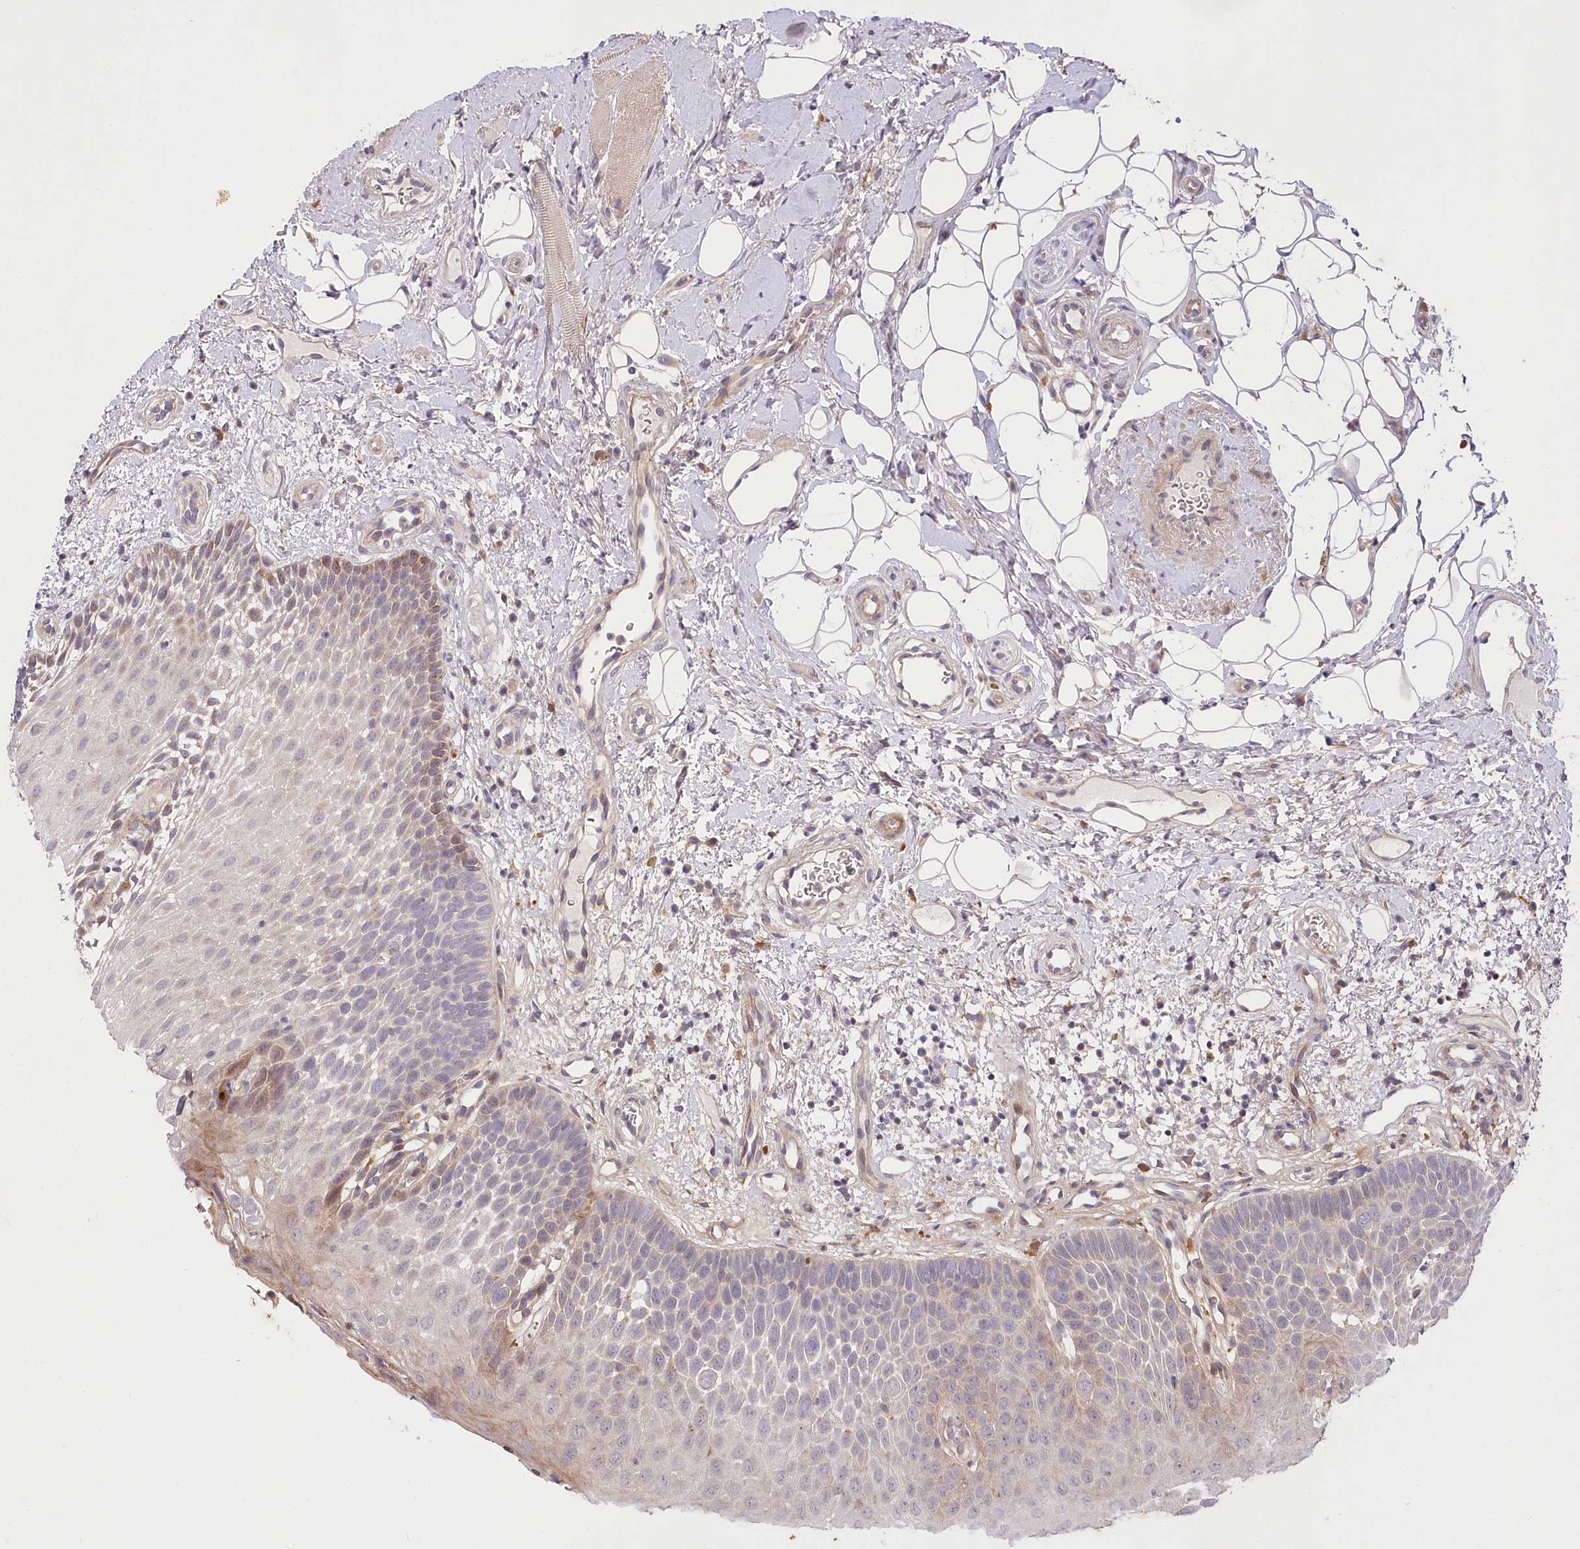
{"staining": {"intensity": "moderate", "quantity": "<25%", "location": "cytoplasmic/membranous"}, "tissue": "oral mucosa", "cell_type": "Squamous epithelial cells", "image_type": "normal", "snomed": [{"axis": "morphology", "description": "No evidence of malignacy"}, {"axis": "topography", "description": "Oral tissue"}, {"axis": "topography", "description": "Head-Neck"}], "caption": "Protein analysis of normal oral mucosa reveals moderate cytoplasmic/membranous expression in approximately <25% of squamous epithelial cells.", "gene": "TRUB1", "patient": {"sex": "male", "age": 68}}